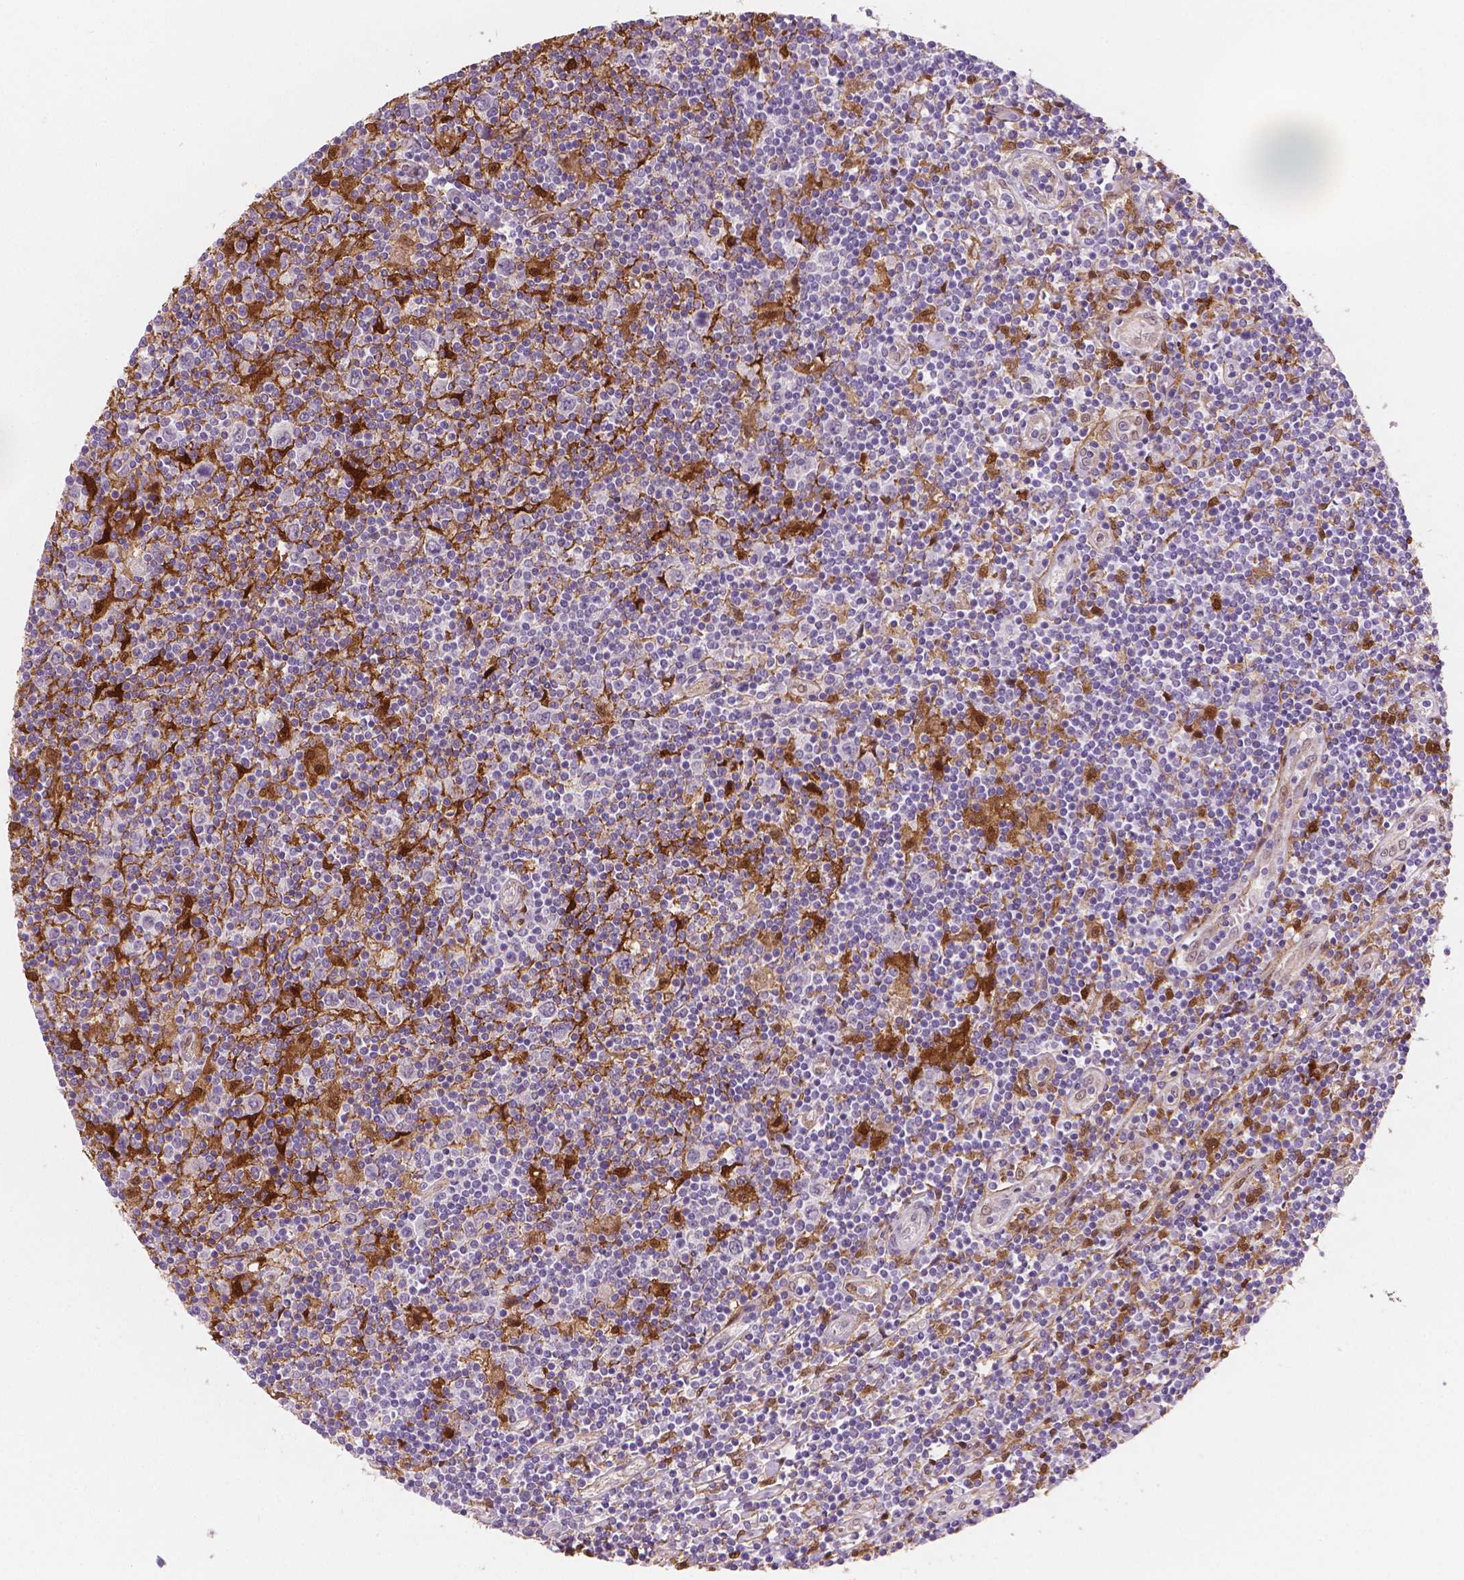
{"staining": {"intensity": "negative", "quantity": "none", "location": "none"}, "tissue": "lymphoma", "cell_type": "Tumor cells", "image_type": "cancer", "snomed": [{"axis": "morphology", "description": "Hodgkin's disease, NOS"}, {"axis": "topography", "description": "Lymph node"}], "caption": "Lymphoma was stained to show a protein in brown. There is no significant expression in tumor cells. The staining was performed using DAB to visualize the protein expression in brown, while the nuclei were stained in blue with hematoxylin (Magnification: 20x).", "gene": "TNFAIP2", "patient": {"sex": "male", "age": 40}}